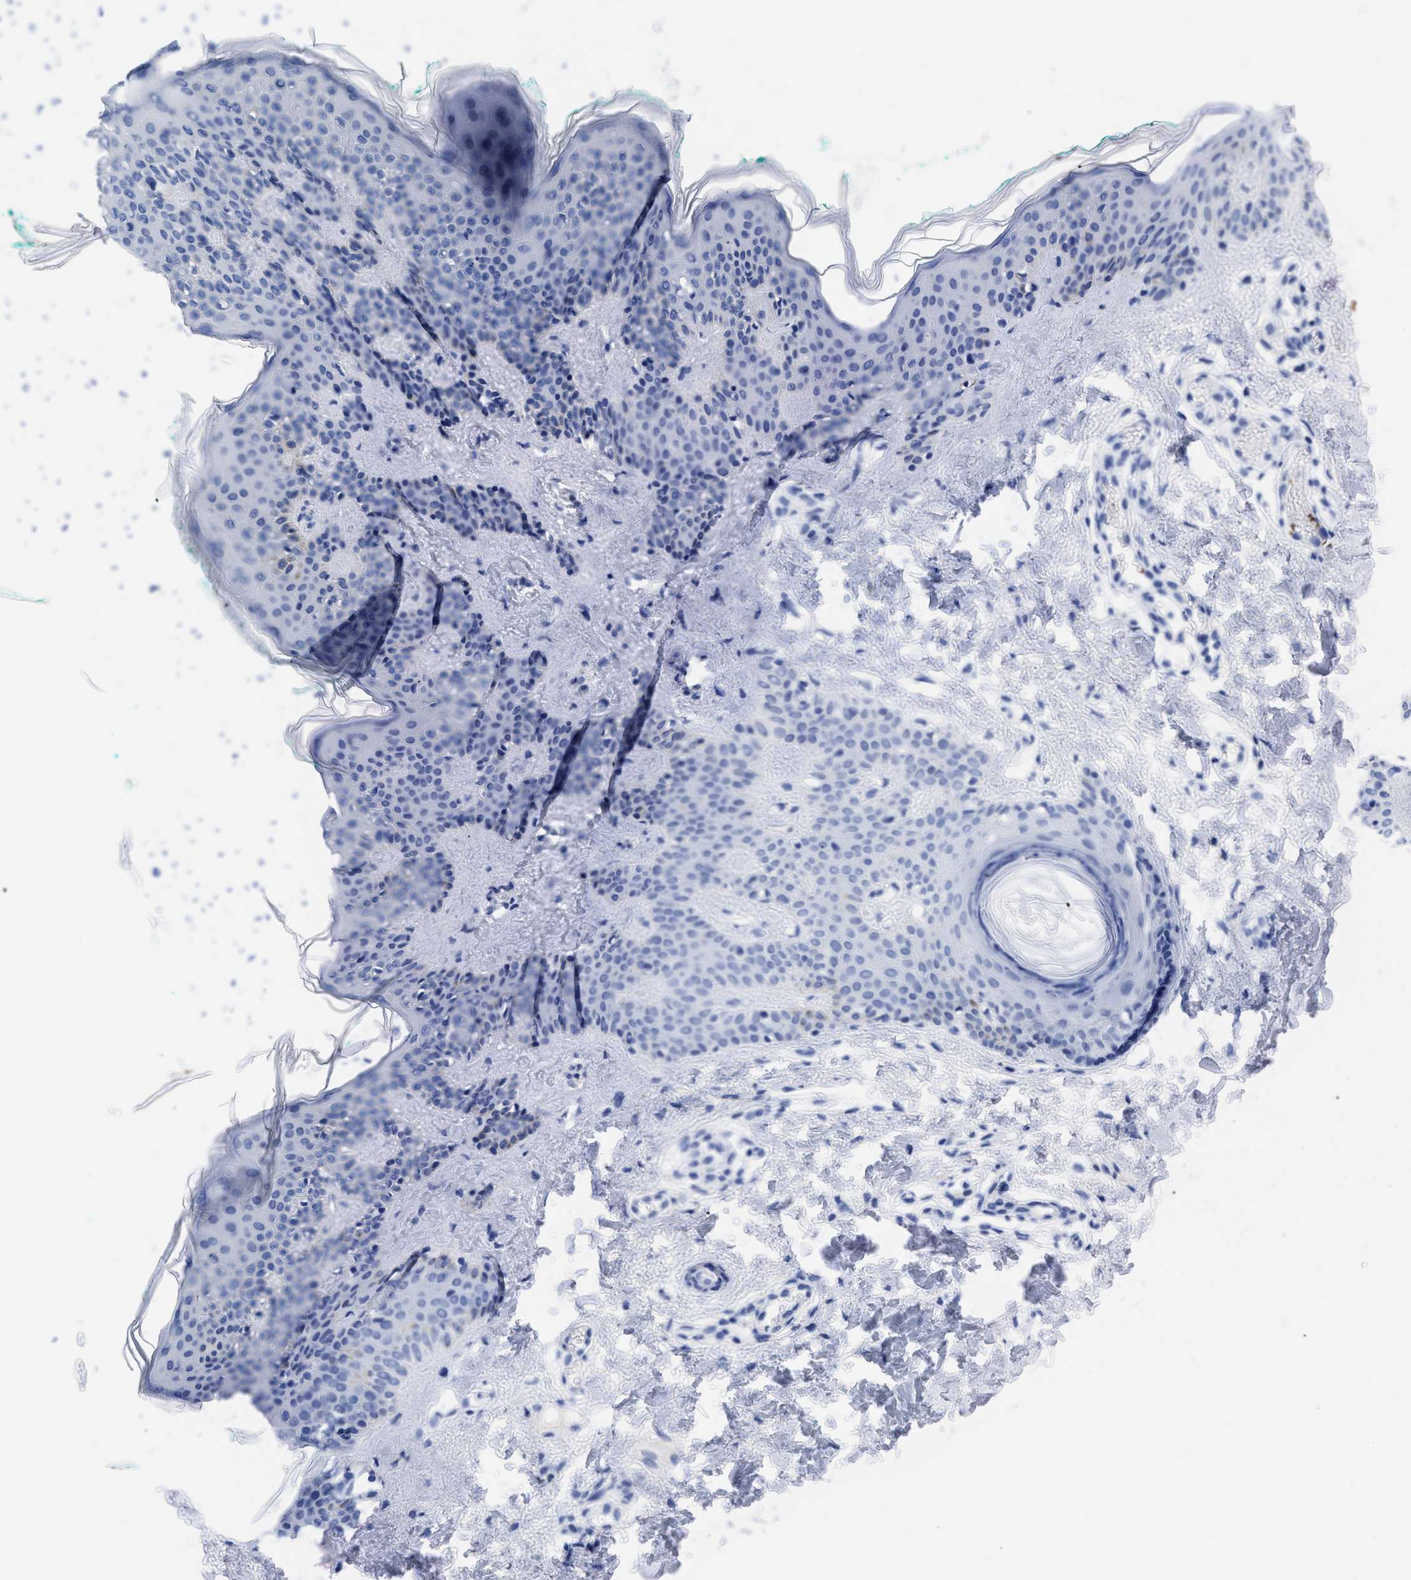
{"staining": {"intensity": "negative", "quantity": "none", "location": "none"}, "tissue": "skin", "cell_type": "Fibroblasts", "image_type": "normal", "snomed": [{"axis": "morphology", "description": "Normal tissue, NOS"}, {"axis": "topography", "description": "Skin"}], "caption": "This photomicrograph is of benign skin stained with immunohistochemistry (IHC) to label a protein in brown with the nuclei are counter-stained blue. There is no expression in fibroblasts. (DAB (3,3'-diaminobenzidine) immunohistochemistry (IHC) visualized using brightfield microscopy, high magnification).", "gene": "TREML1", "patient": {"sex": "male", "age": 30}}